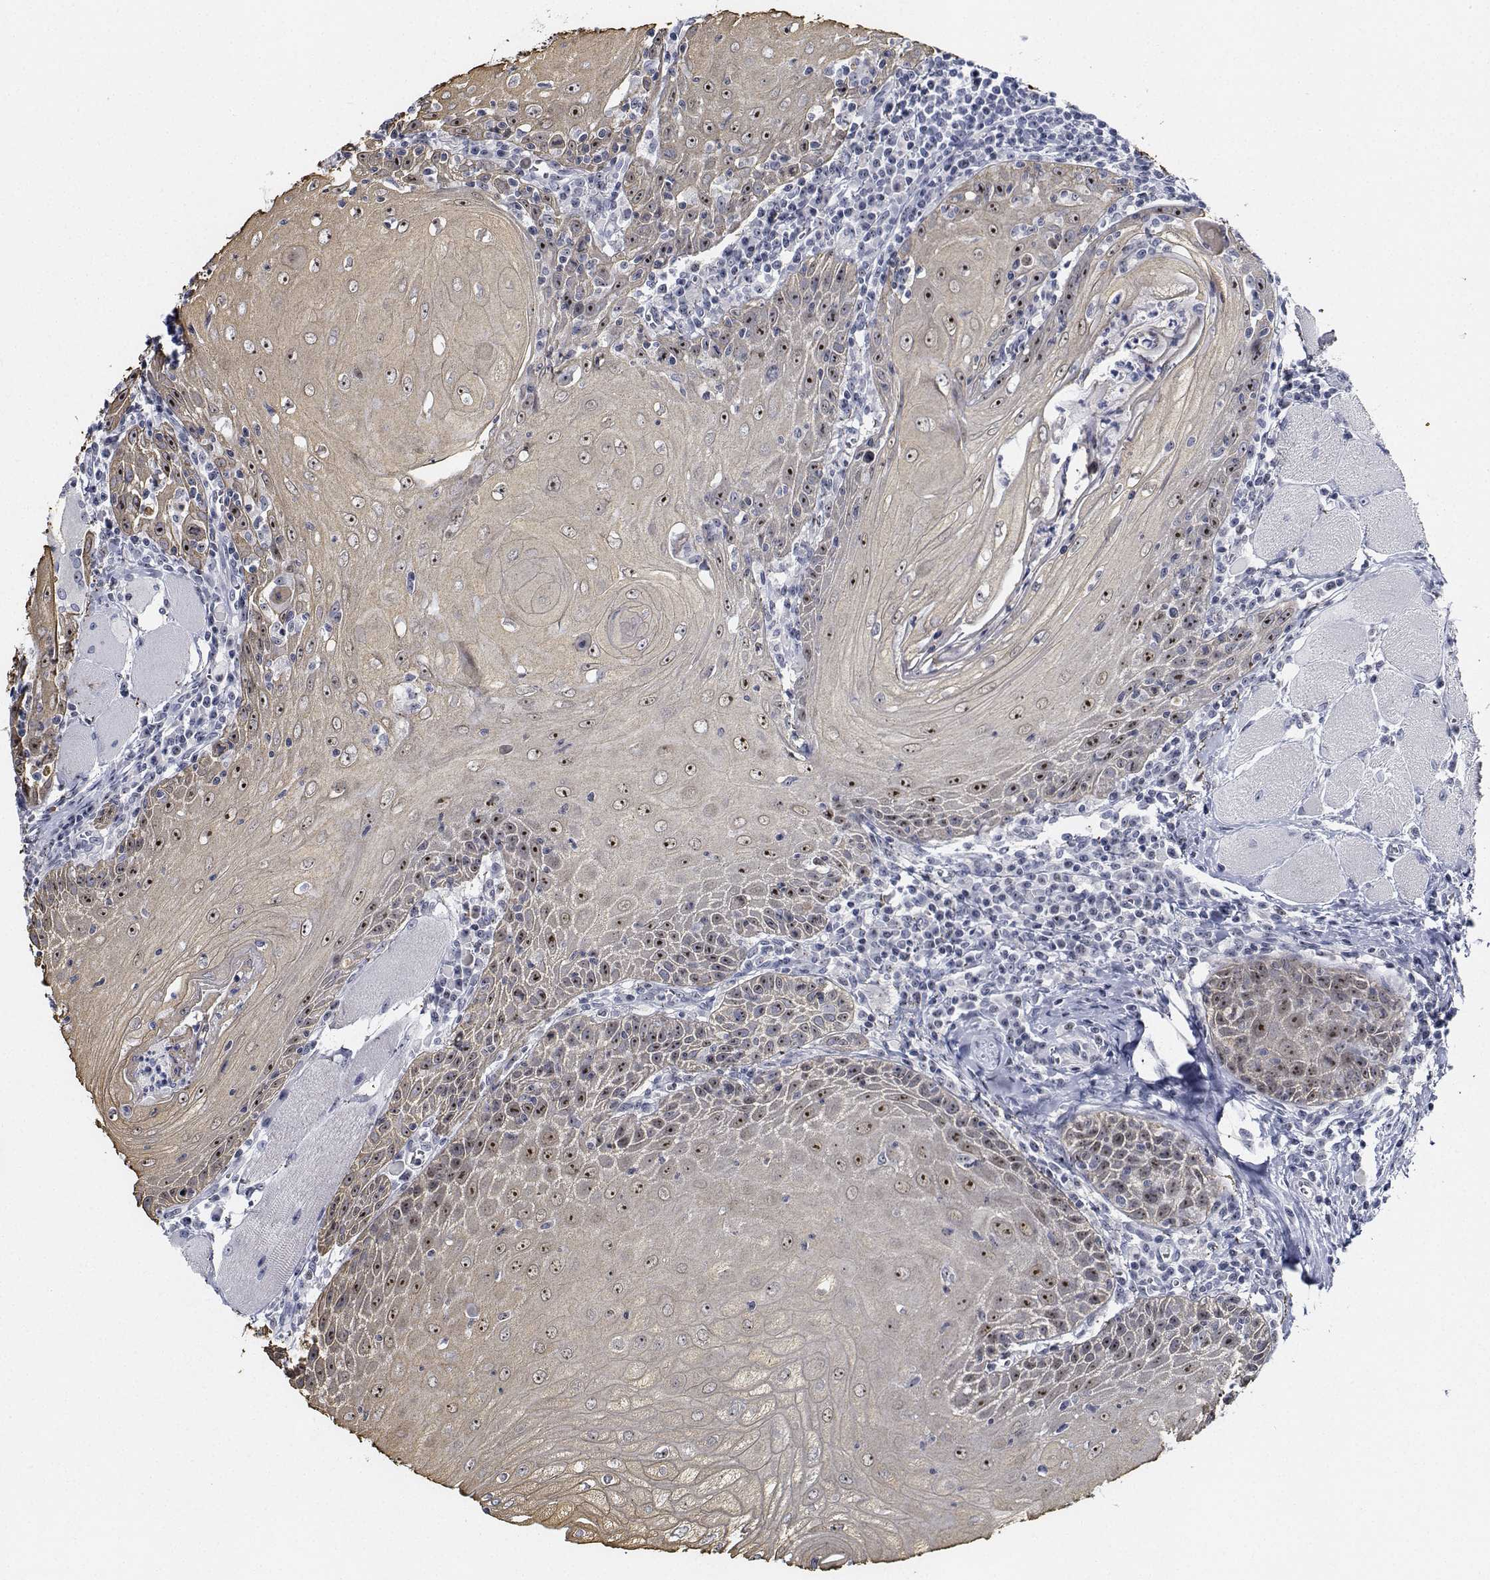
{"staining": {"intensity": "moderate", "quantity": ">75%", "location": "nuclear"}, "tissue": "head and neck cancer", "cell_type": "Tumor cells", "image_type": "cancer", "snomed": [{"axis": "morphology", "description": "Normal tissue, NOS"}, {"axis": "morphology", "description": "Squamous cell carcinoma, NOS"}, {"axis": "topography", "description": "Oral tissue"}, {"axis": "topography", "description": "Head-Neck"}], "caption": "There is medium levels of moderate nuclear expression in tumor cells of head and neck squamous cell carcinoma, as demonstrated by immunohistochemical staining (brown color).", "gene": "NVL", "patient": {"sex": "male", "age": 52}}